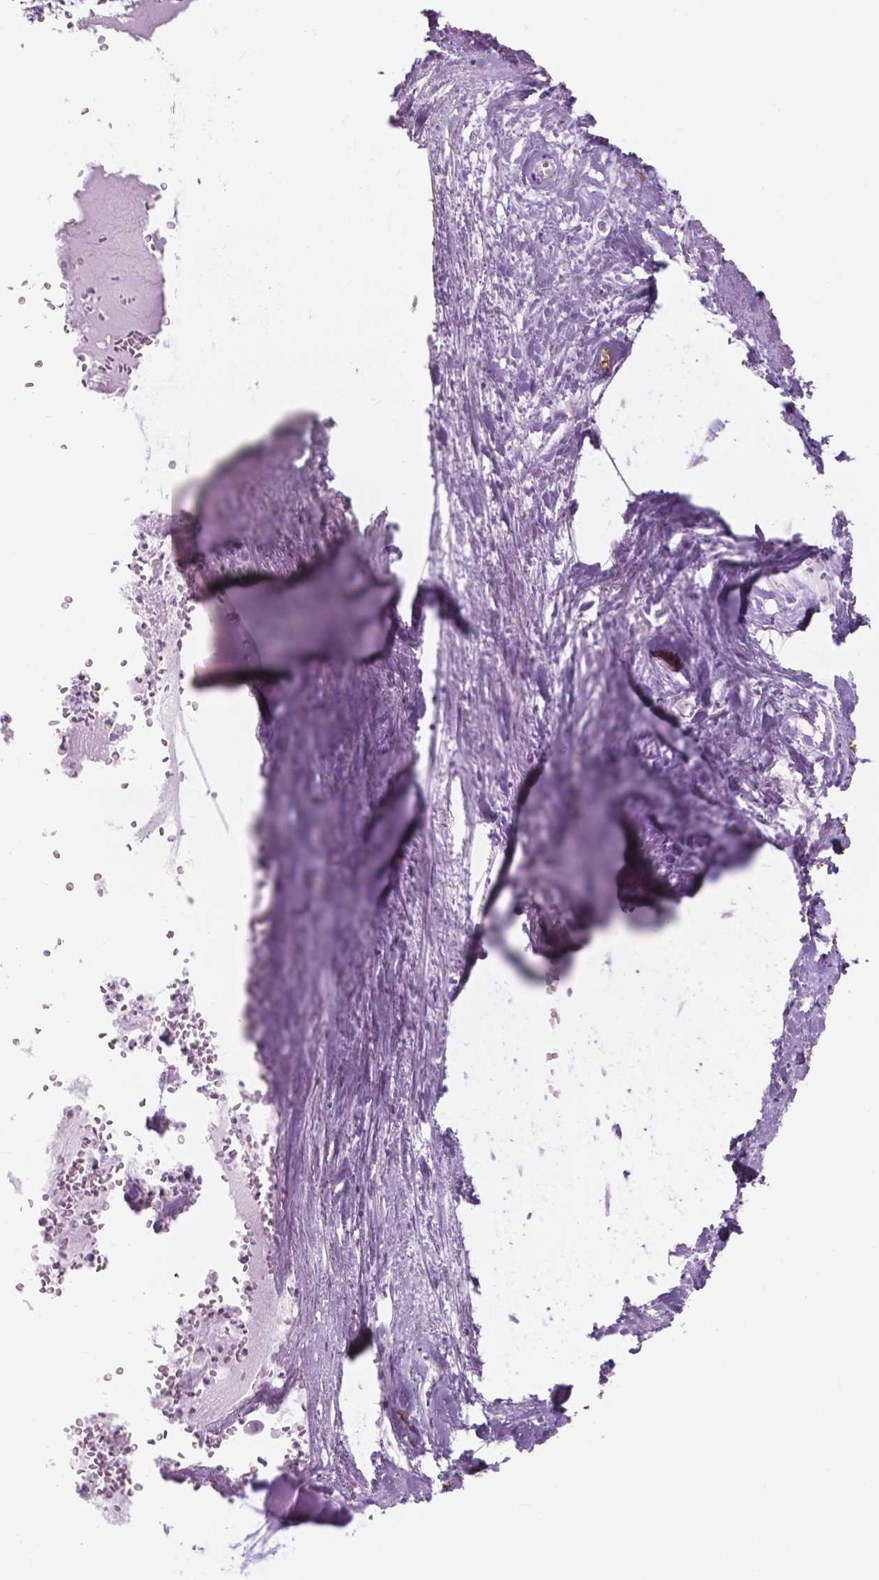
{"staining": {"intensity": "negative", "quantity": "none", "location": "none"}, "tissue": "soft tissue", "cell_type": "Fibroblasts", "image_type": "normal", "snomed": [{"axis": "morphology", "description": "Normal tissue, NOS"}, {"axis": "morphology", "description": "Squamous cell carcinoma, NOS"}, {"axis": "topography", "description": "Cartilage tissue"}, {"axis": "topography", "description": "Head-Neck"}], "caption": "Human soft tissue stained for a protein using IHC exhibits no expression in fibroblasts.", "gene": "FXYD2", "patient": {"sex": "male", "age": 57}}